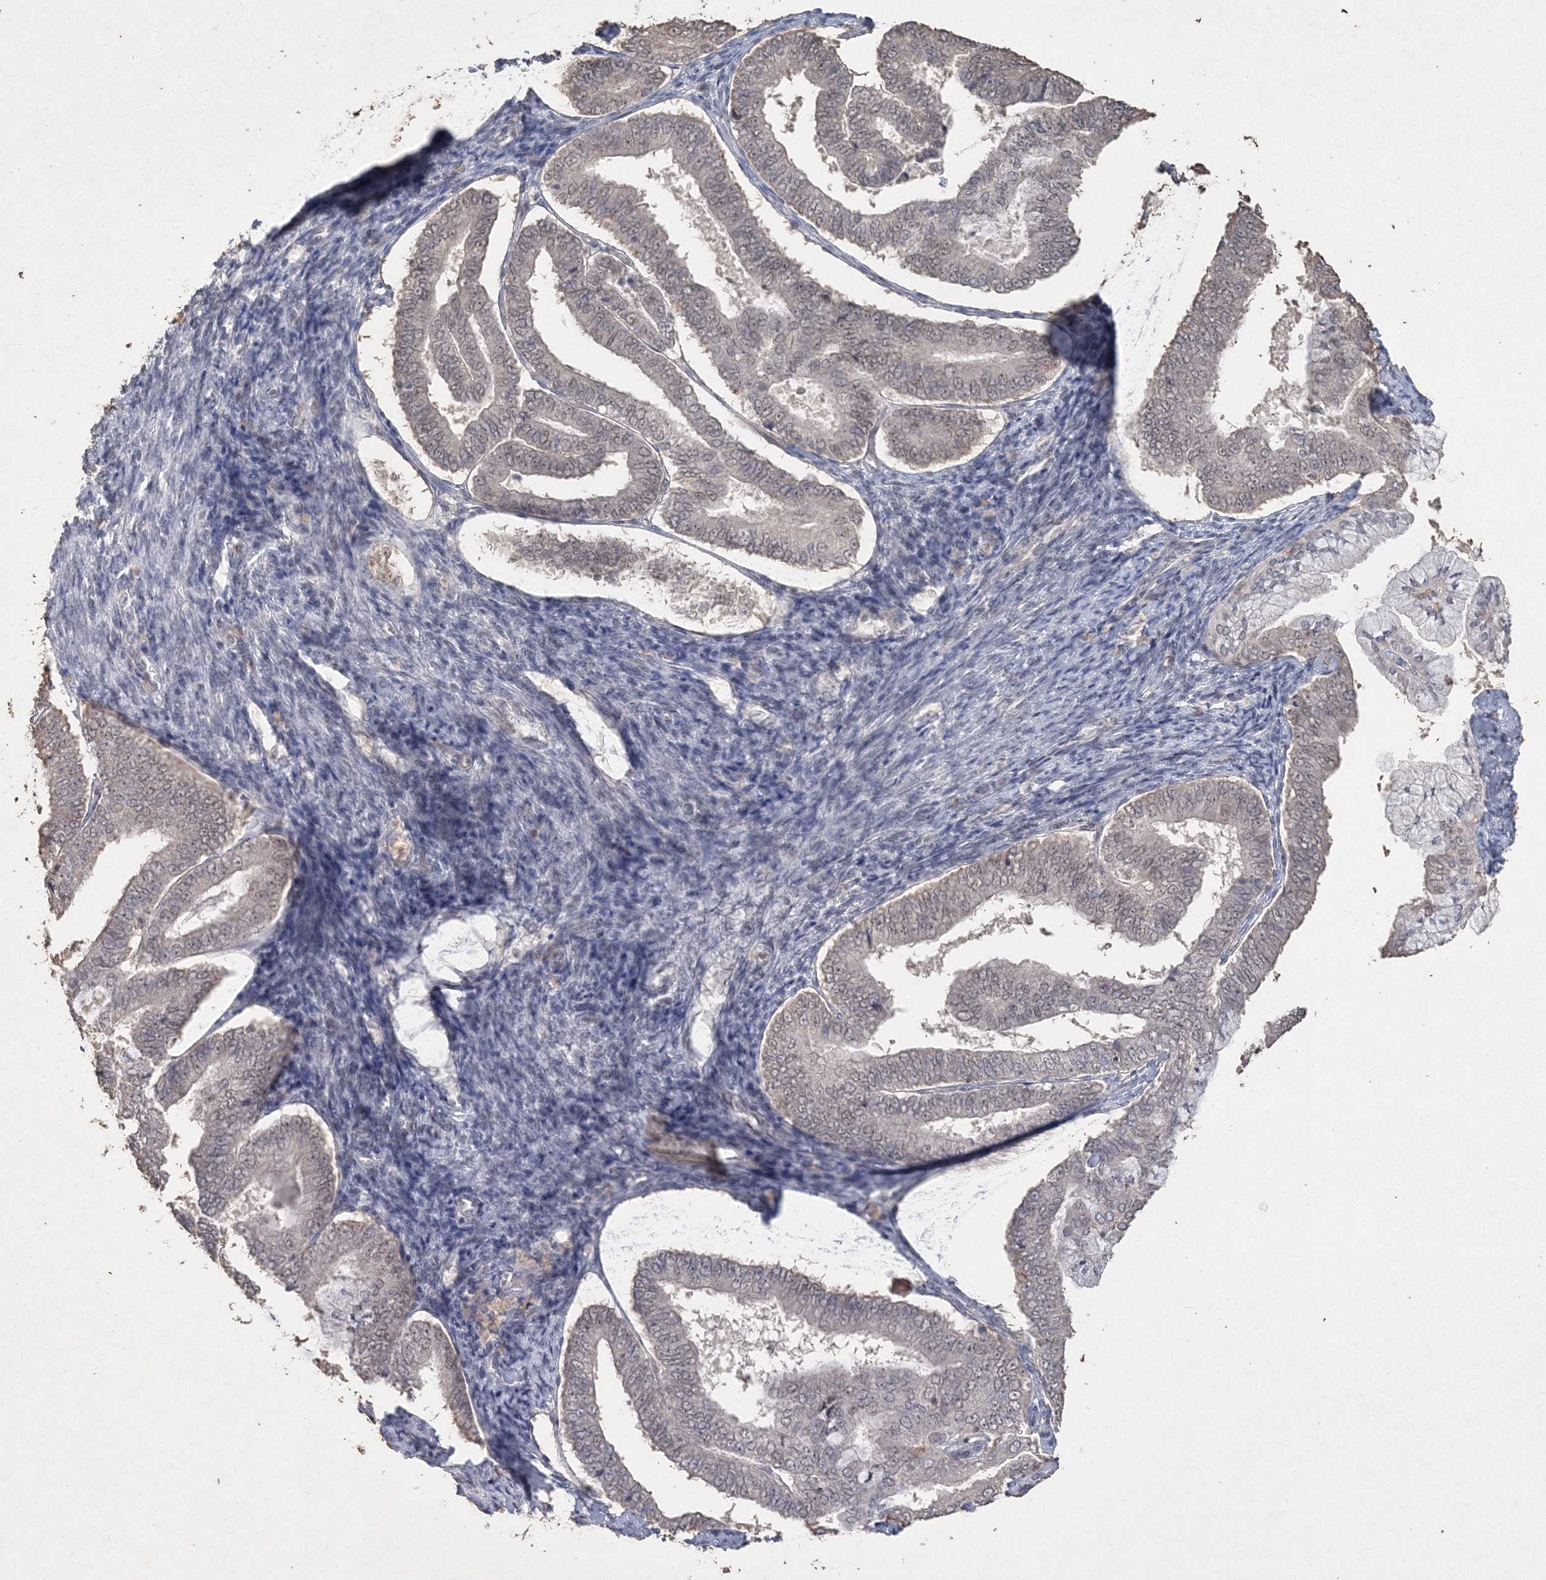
{"staining": {"intensity": "negative", "quantity": "none", "location": "none"}, "tissue": "endometrial cancer", "cell_type": "Tumor cells", "image_type": "cancer", "snomed": [{"axis": "morphology", "description": "Adenocarcinoma, NOS"}, {"axis": "topography", "description": "Endometrium"}], "caption": "Immunohistochemistry (IHC) micrograph of neoplastic tissue: human endometrial adenocarcinoma stained with DAB reveals no significant protein expression in tumor cells.", "gene": "UIMC1", "patient": {"sex": "female", "age": 63}}